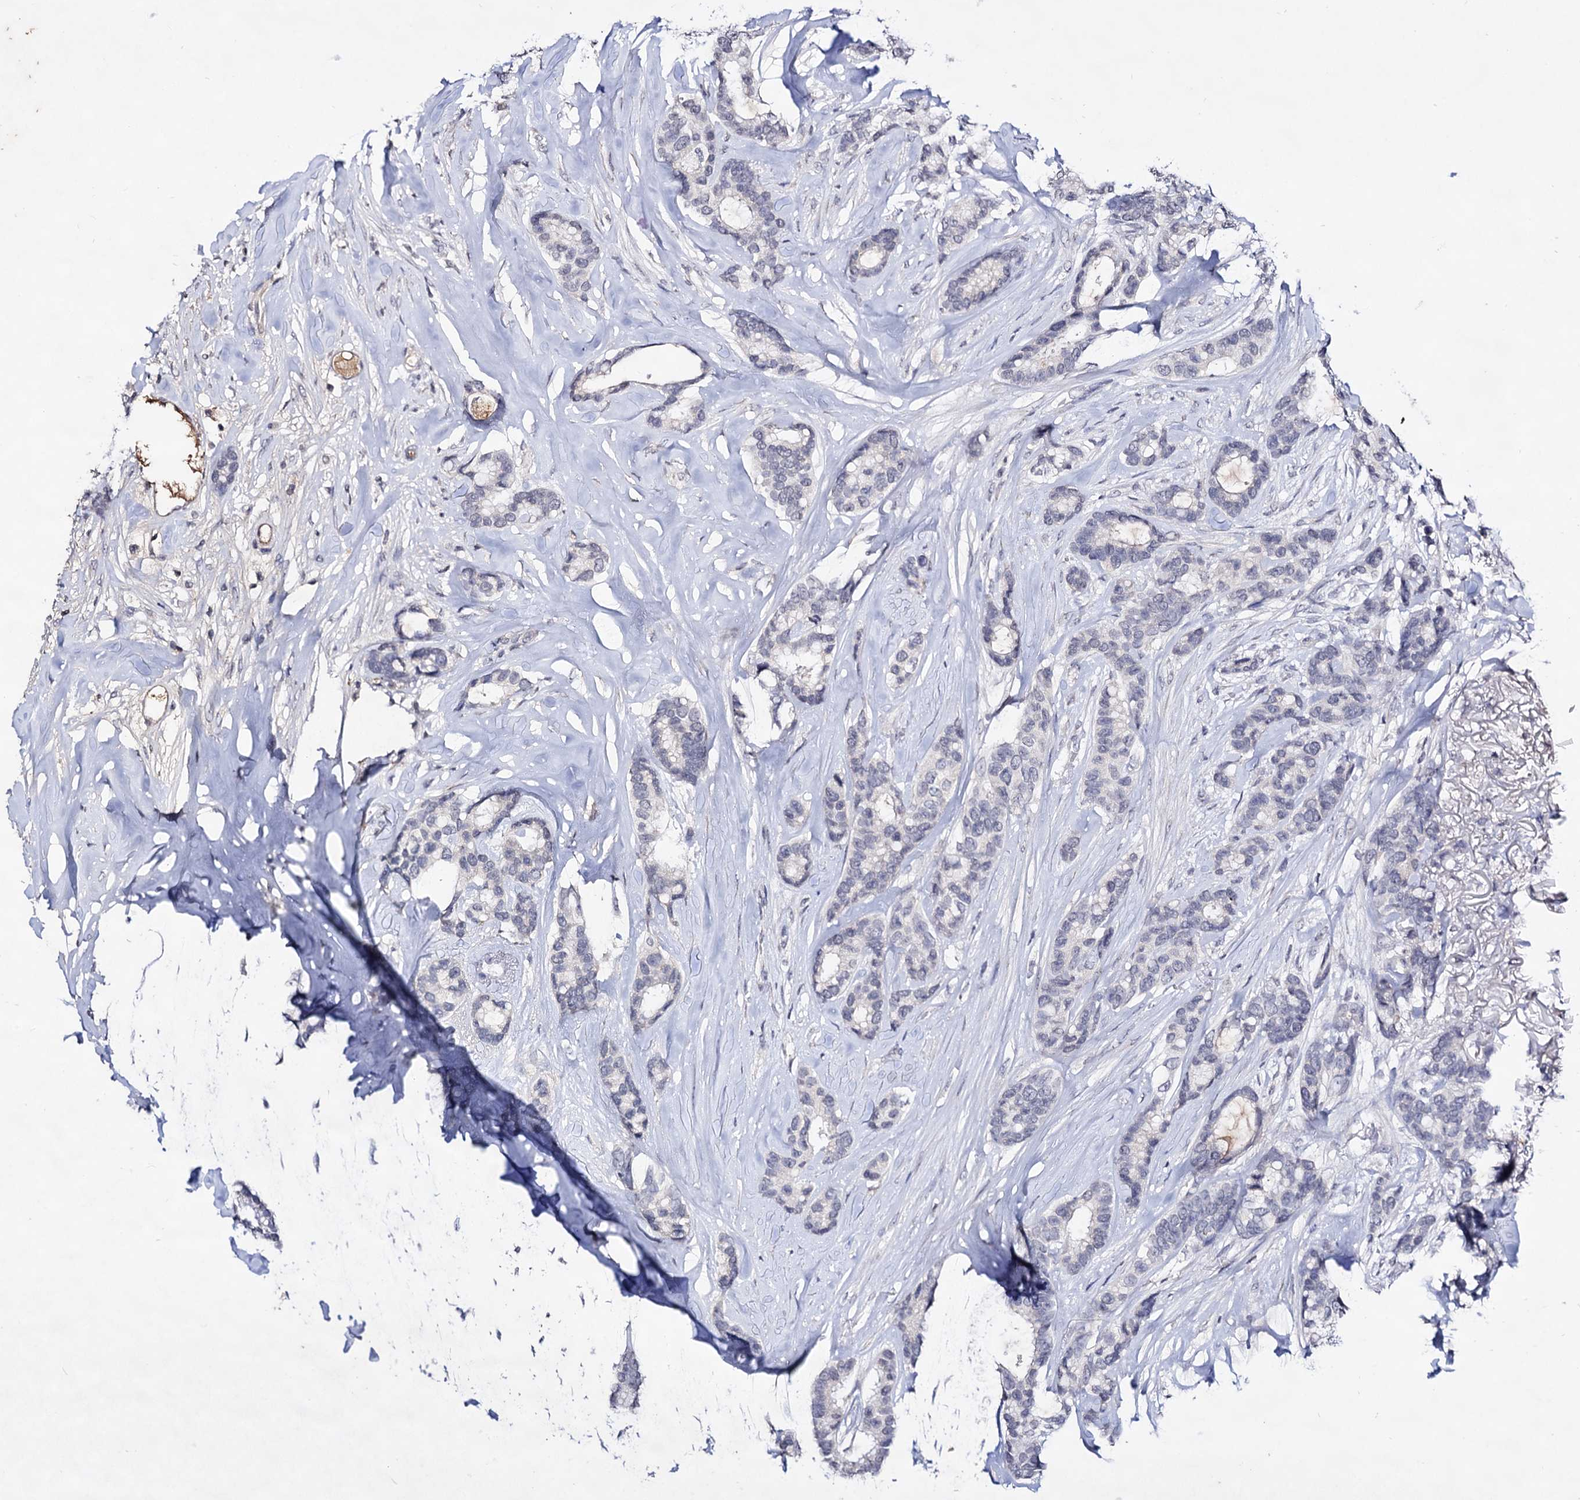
{"staining": {"intensity": "negative", "quantity": "none", "location": "none"}, "tissue": "breast cancer", "cell_type": "Tumor cells", "image_type": "cancer", "snomed": [{"axis": "morphology", "description": "Duct carcinoma"}, {"axis": "topography", "description": "Breast"}], "caption": "IHC photomicrograph of breast cancer (intraductal carcinoma) stained for a protein (brown), which shows no staining in tumor cells.", "gene": "PLIN1", "patient": {"sex": "female", "age": 87}}